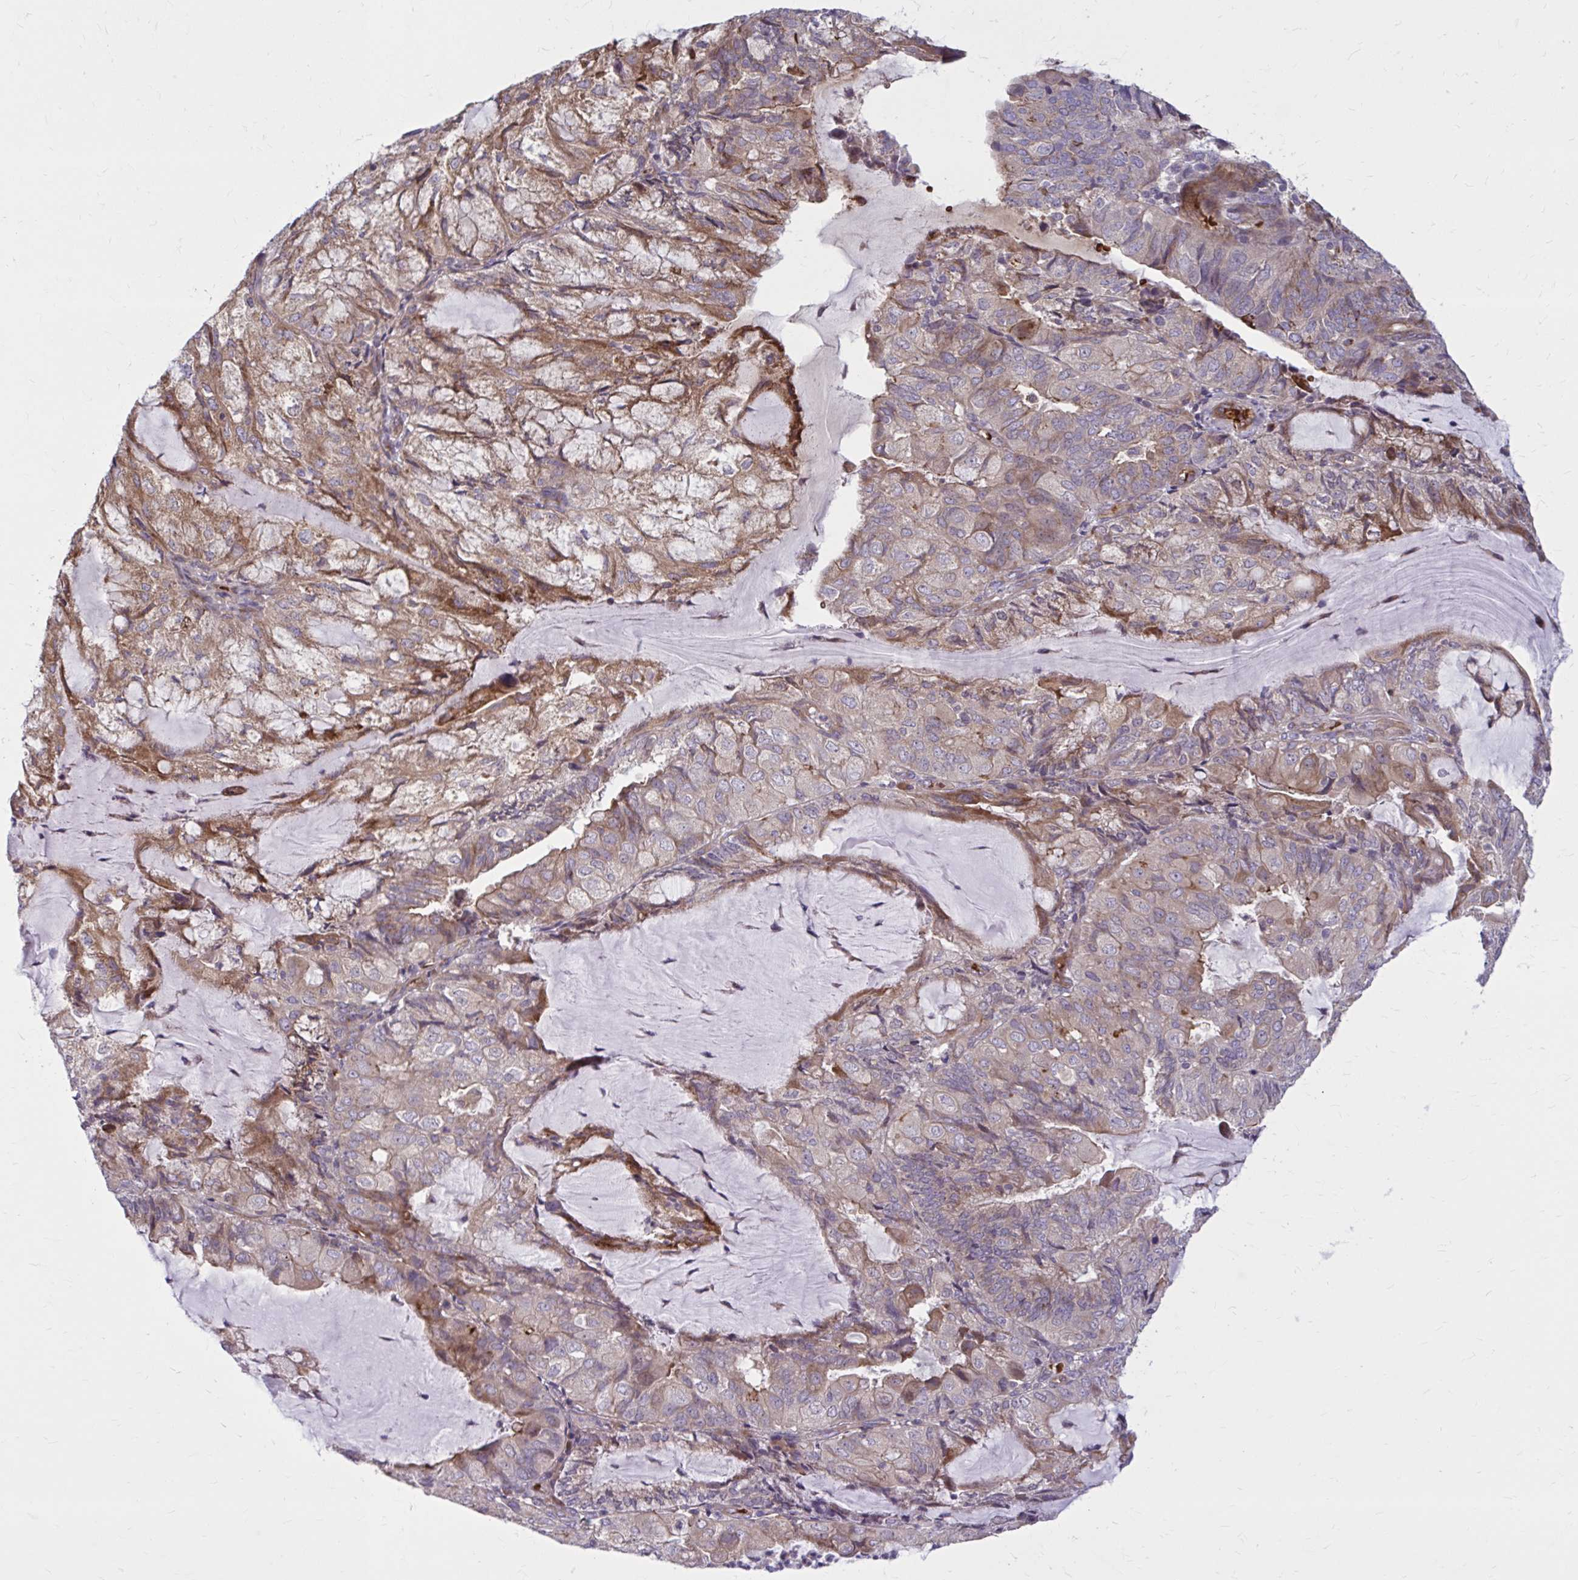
{"staining": {"intensity": "moderate", "quantity": "25%-75%", "location": "cytoplasmic/membranous"}, "tissue": "endometrial cancer", "cell_type": "Tumor cells", "image_type": "cancer", "snomed": [{"axis": "morphology", "description": "Adenocarcinoma, NOS"}, {"axis": "topography", "description": "Endometrium"}], "caption": "High-magnification brightfield microscopy of endometrial cancer stained with DAB (3,3'-diaminobenzidine) (brown) and counterstained with hematoxylin (blue). tumor cells exhibit moderate cytoplasmic/membranous expression is appreciated in about25%-75% of cells.", "gene": "SNF8", "patient": {"sex": "female", "age": 81}}